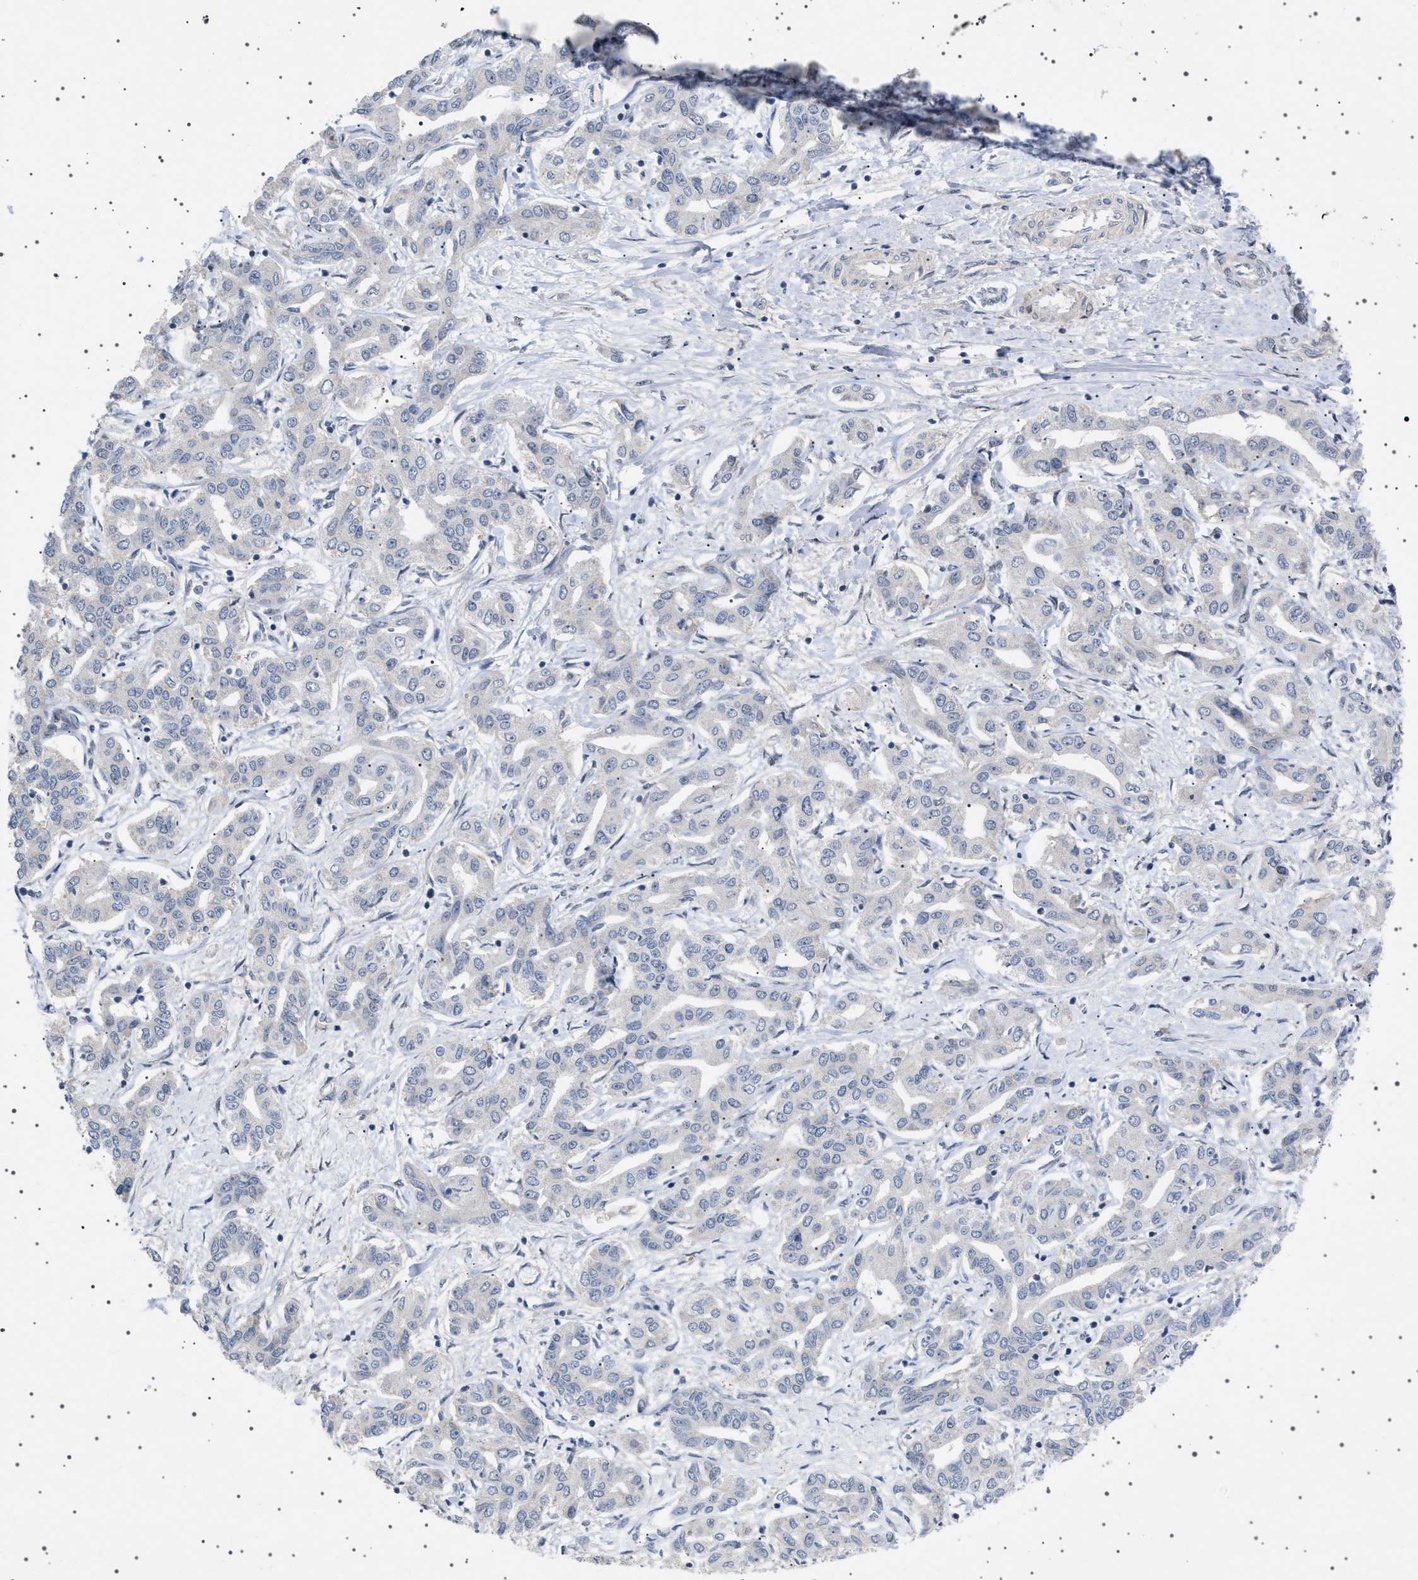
{"staining": {"intensity": "negative", "quantity": "none", "location": "none"}, "tissue": "liver cancer", "cell_type": "Tumor cells", "image_type": "cancer", "snomed": [{"axis": "morphology", "description": "Cholangiocarcinoma"}, {"axis": "topography", "description": "Liver"}], "caption": "Cholangiocarcinoma (liver) was stained to show a protein in brown. There is no significant expression in tumor cells.", "gene": "HTR1A", "patient": {"sex": "male", "age": 59}}